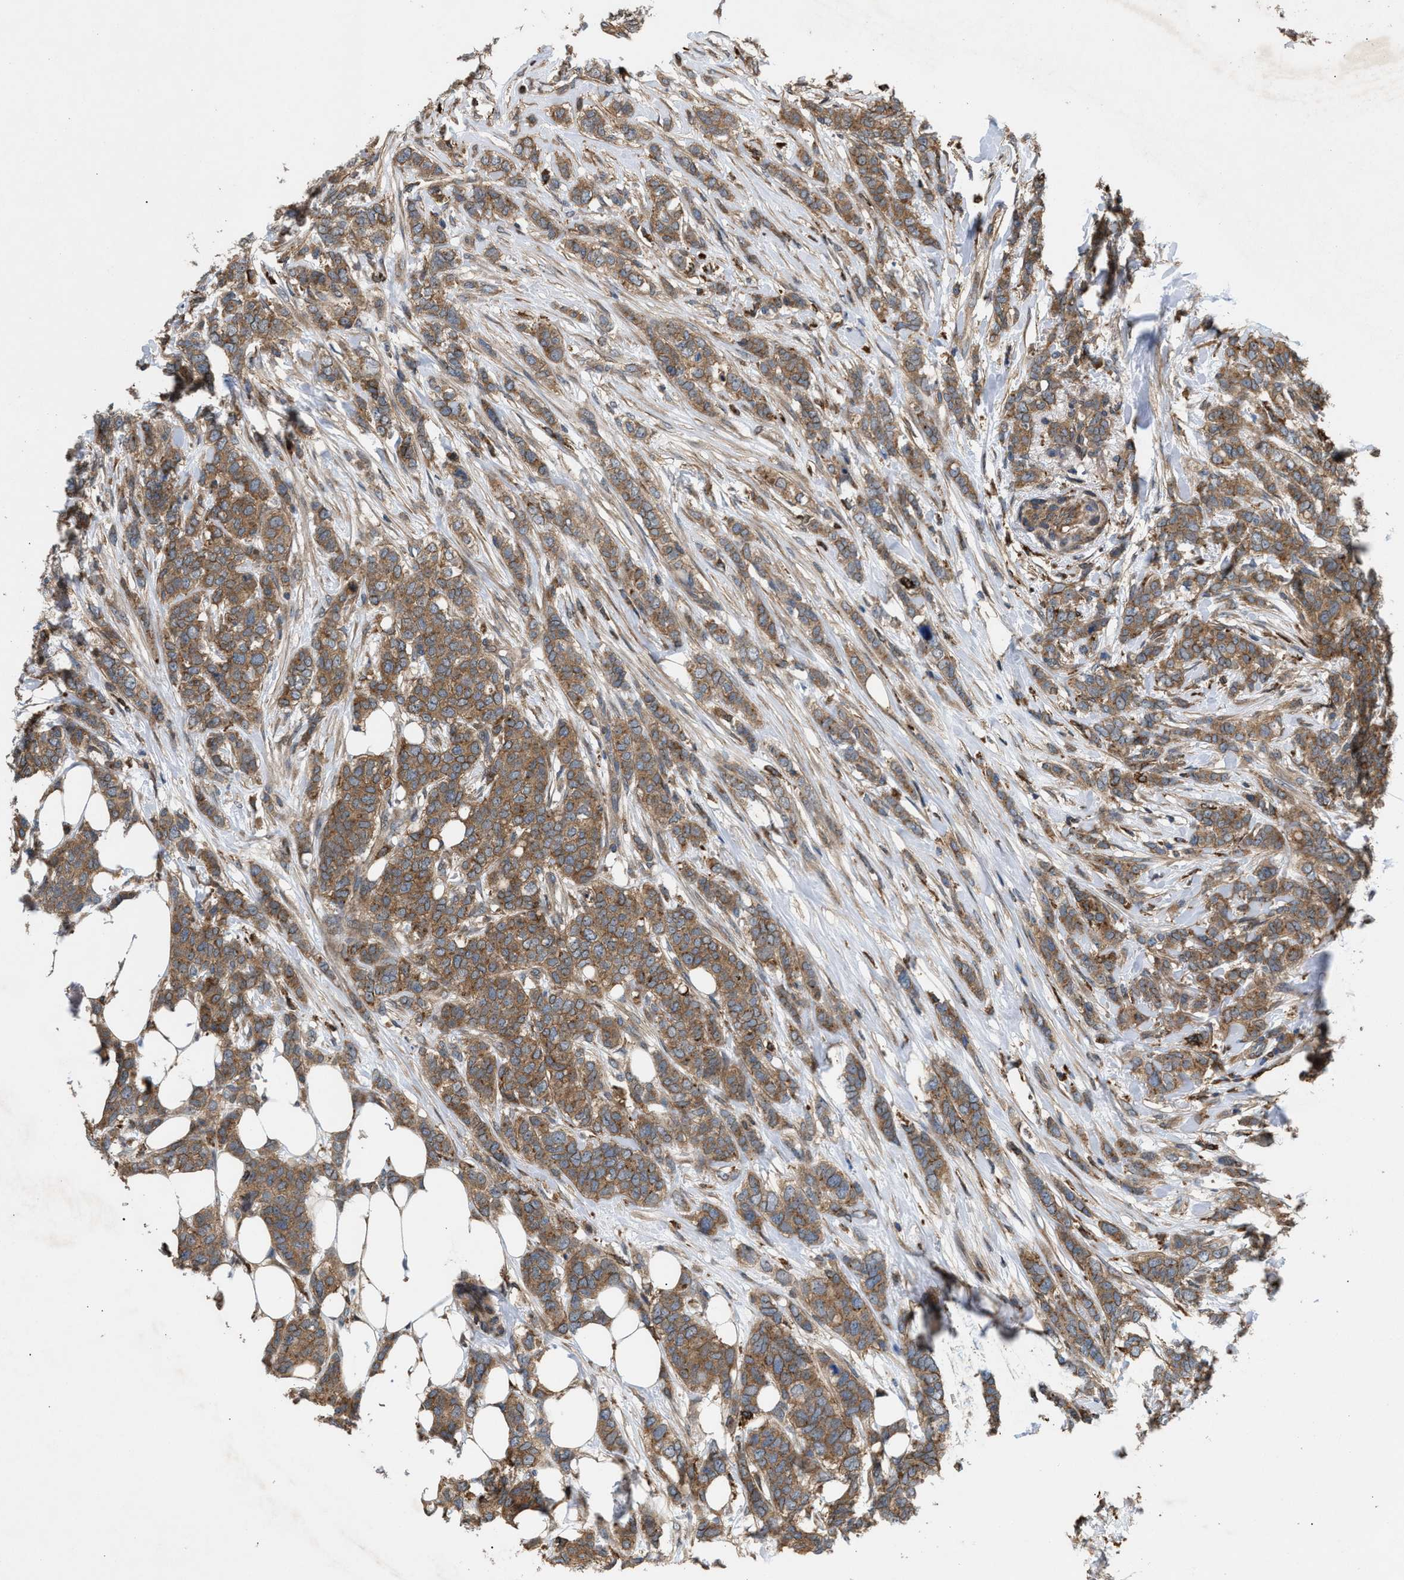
{"staining": {"intensity": "moderate", "quantity": ">75%", "location": "cytoplasmic/membranous"}, "tissue": "breast cancer", "cell_type": "Tumor cells", "image_type": "cancer", "snomed": [{"axis": "morphology", "description": "Lobular carcinoma"}, {"axis": "topography", "description": "Skin"}, {"axis": "topography", "description": "Breast"}], "caption": "Breast lobular carcinoma stained for a protein (brown) displays moderate cytoplasmic/membranous positive expression in approximately >75% of tumor cells.", "gene": "GCC1", "patient": {"sex": "female", "age": 46}}